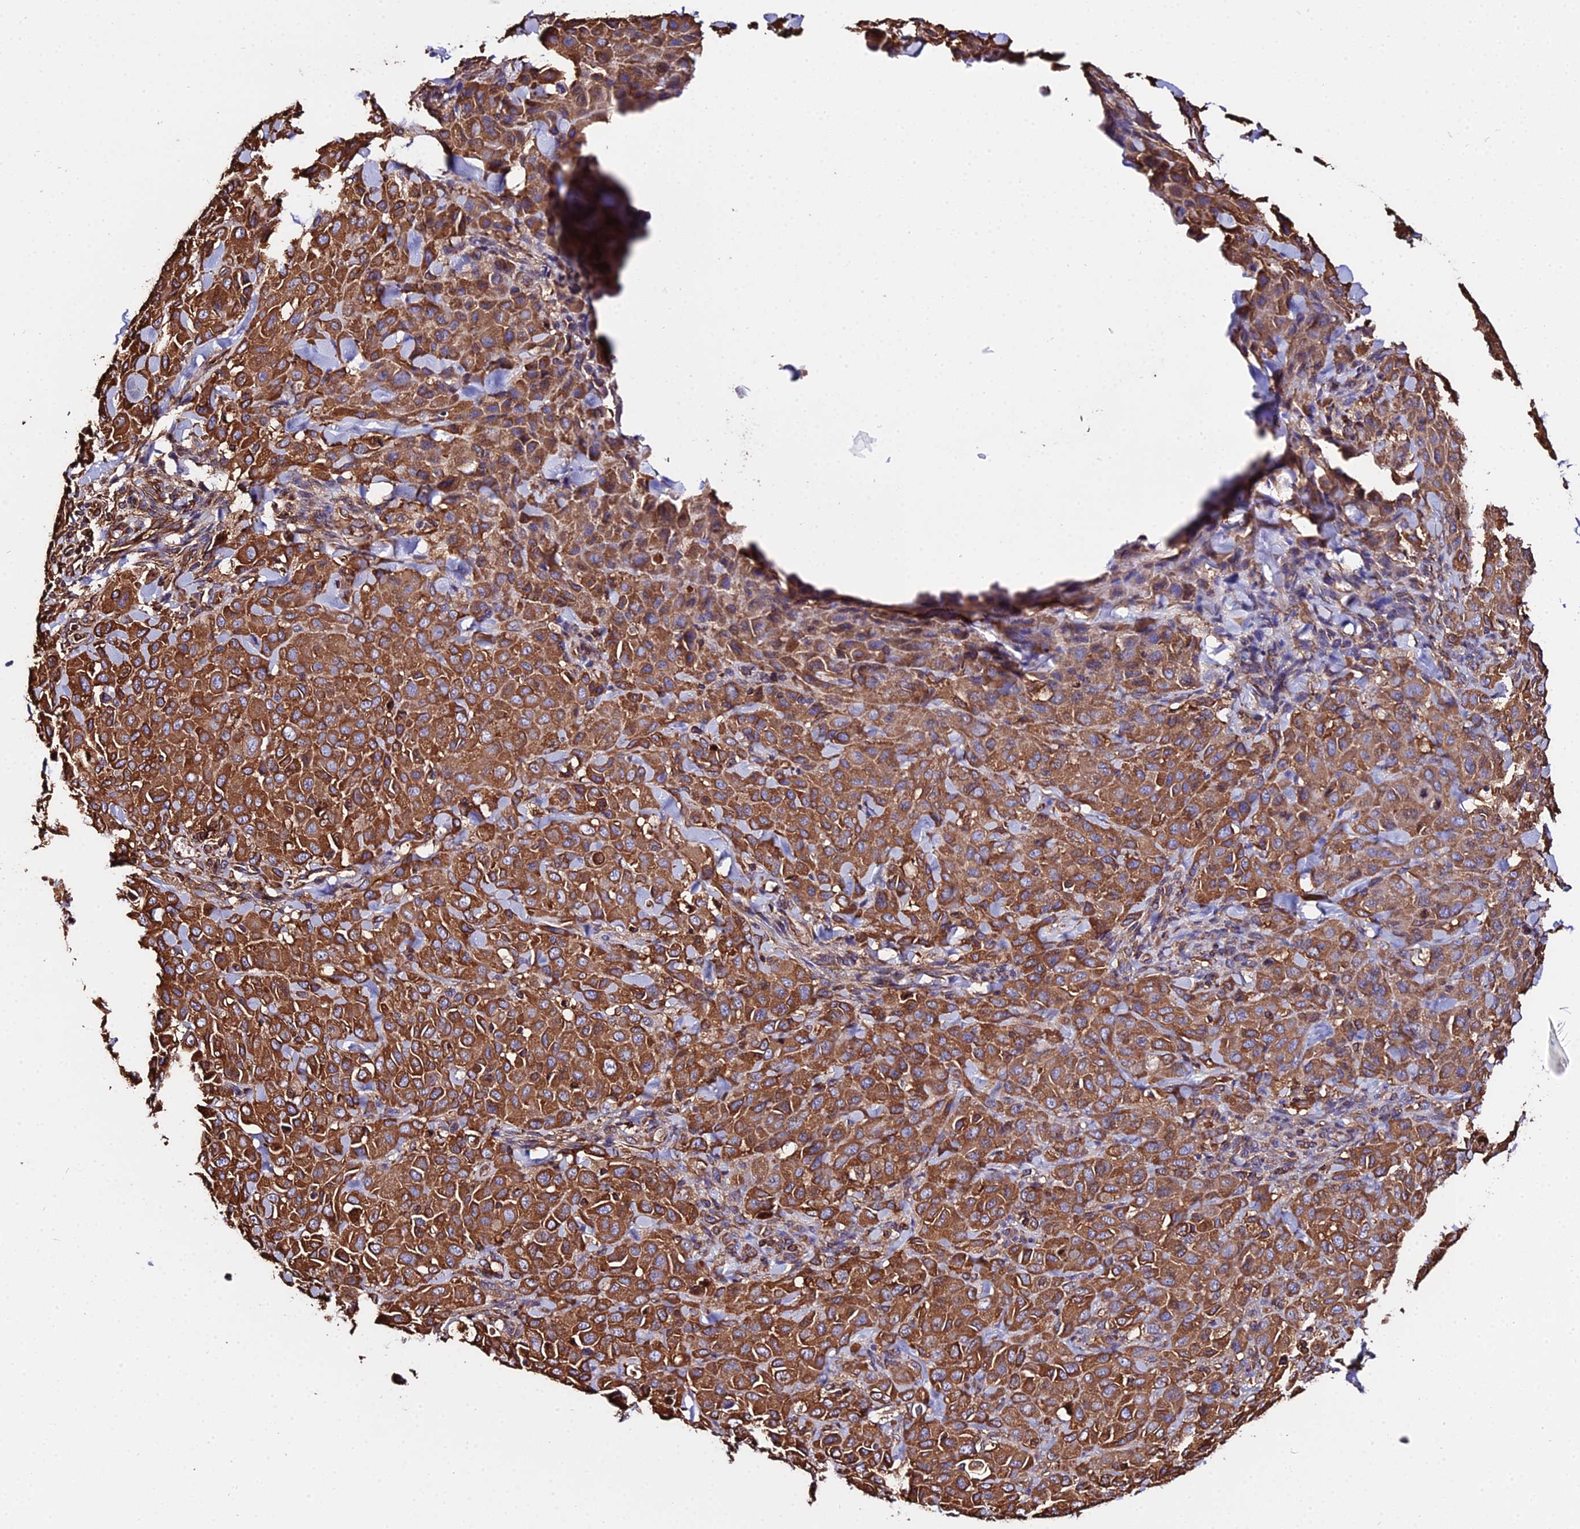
{"staining": {"intensity": "strong", "quantity": ">75%", "location": "cytoplasmic/membranous"}, "tissue": "melanoma", "cell_type": "Tumor cells", "image_type": "cancer", "snomed": [{"axis": "morphology", "description": "Malignant melanoma, Metastatic site"}, {"axis": "topography", "description": "Skin"}], "caption": "An IHC micrograph of neoplastic tissue is shown. Protein staining in brown labels strong cytoplasmic/membranous positivity in malignant melanoma (metastatic site) within tumor cells.", "gene": "TUBA3D", "patient": {"sex": "female", "age": 81}}